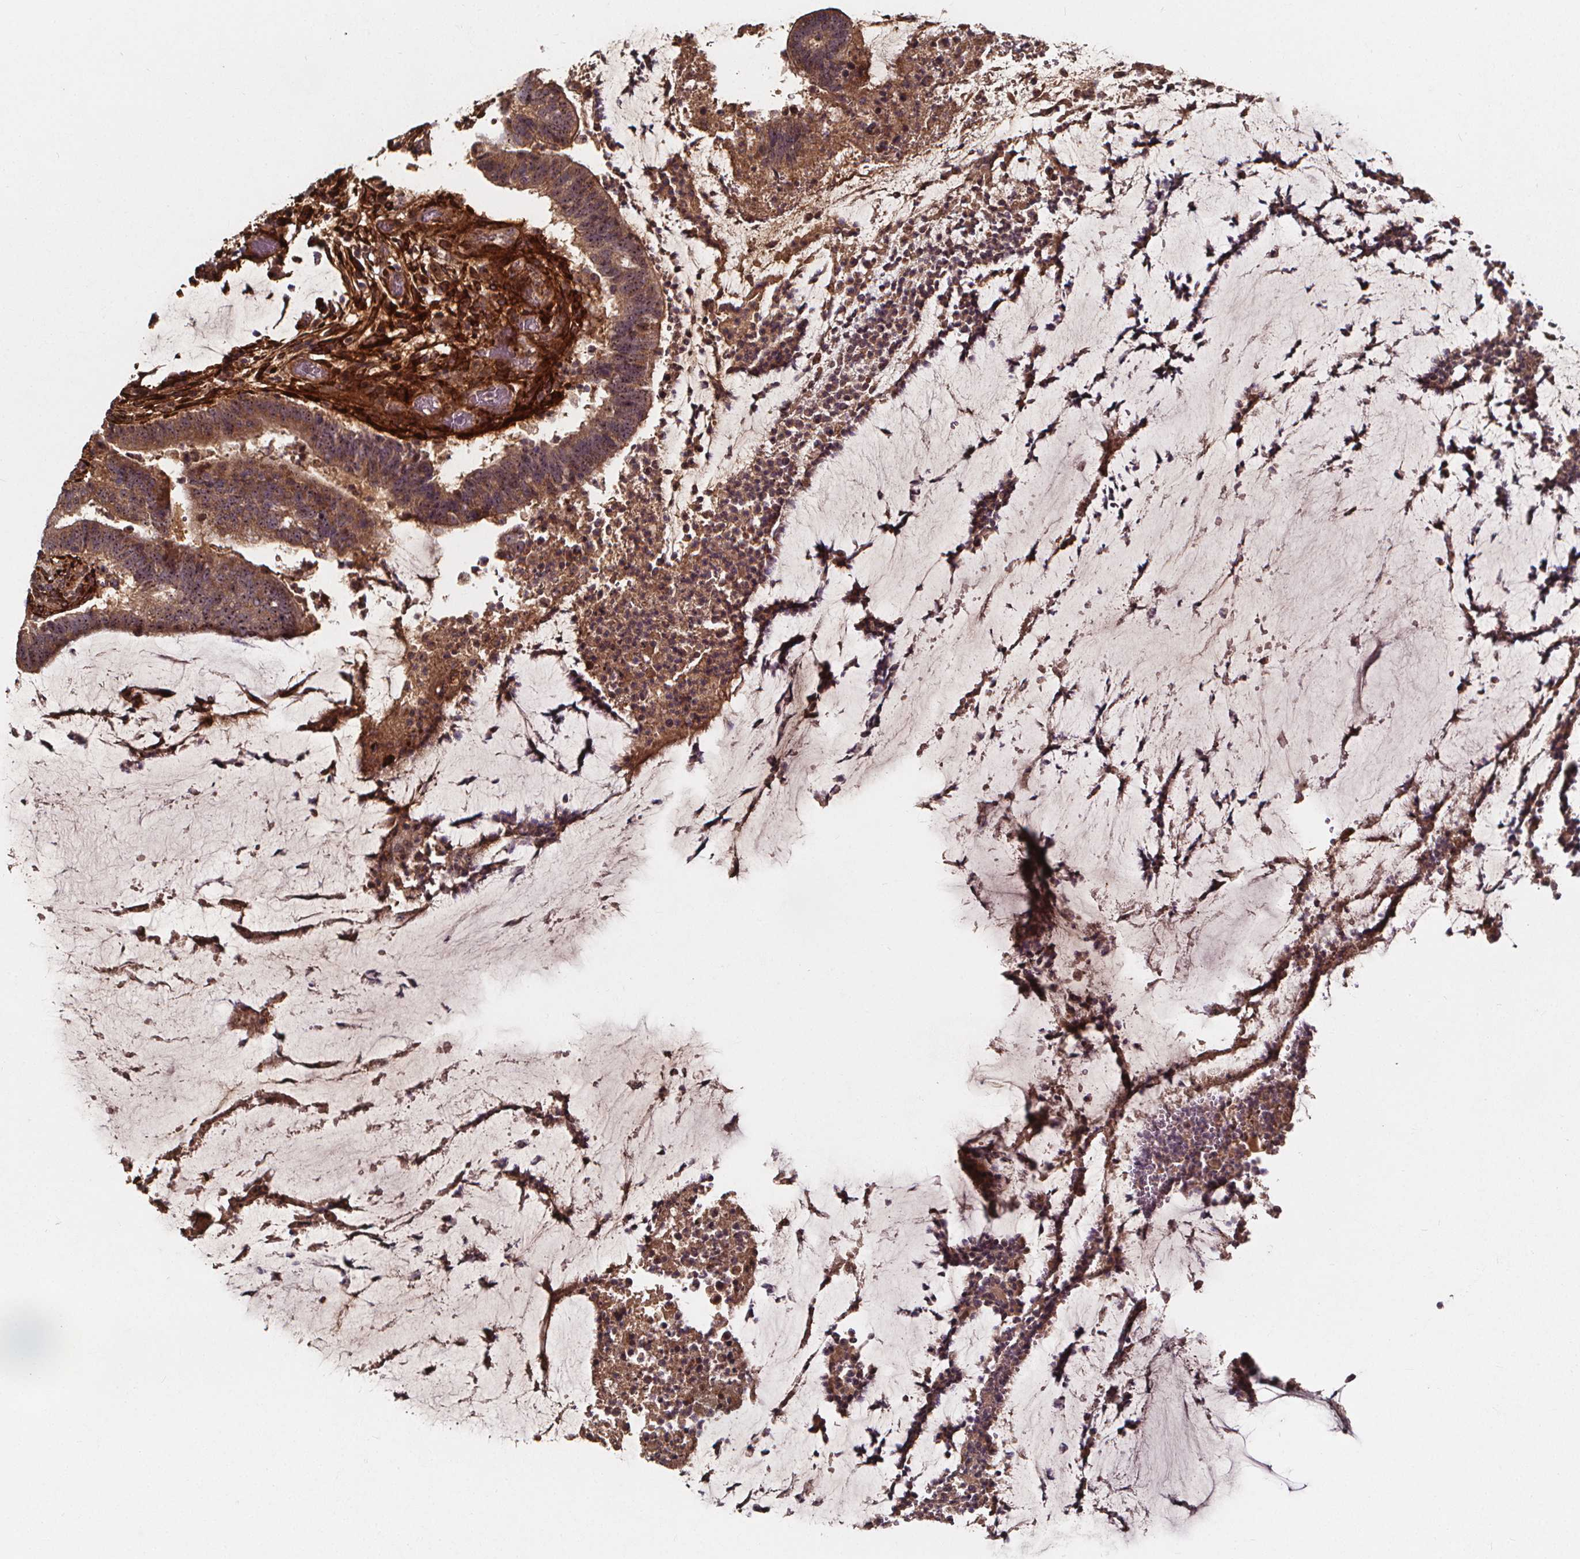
{"staining": {"intensity": "moderate", "quantity": ">75%", "location": "cytoplasmic/membranous"}, "tissue": "colorectal cancer", "cell_type": "Tumor cells", "image_type": "cancer", "snomed": [{"axis": "morphology", "description": "Adenocarcinoma, NOS"}, {"axis": "topography", "description": "Colon"}], "caption": "This histopathology image shows adenocarcinoma (colorectal) stained with IHC to label a protein in brown. The cytoplasmic/membranous of tumor cells show moderate positivity for the protein. Nuclei are counter-stained blue.", "gene": "AEBP1", "patient": {"sex": "female", "age": 43}}